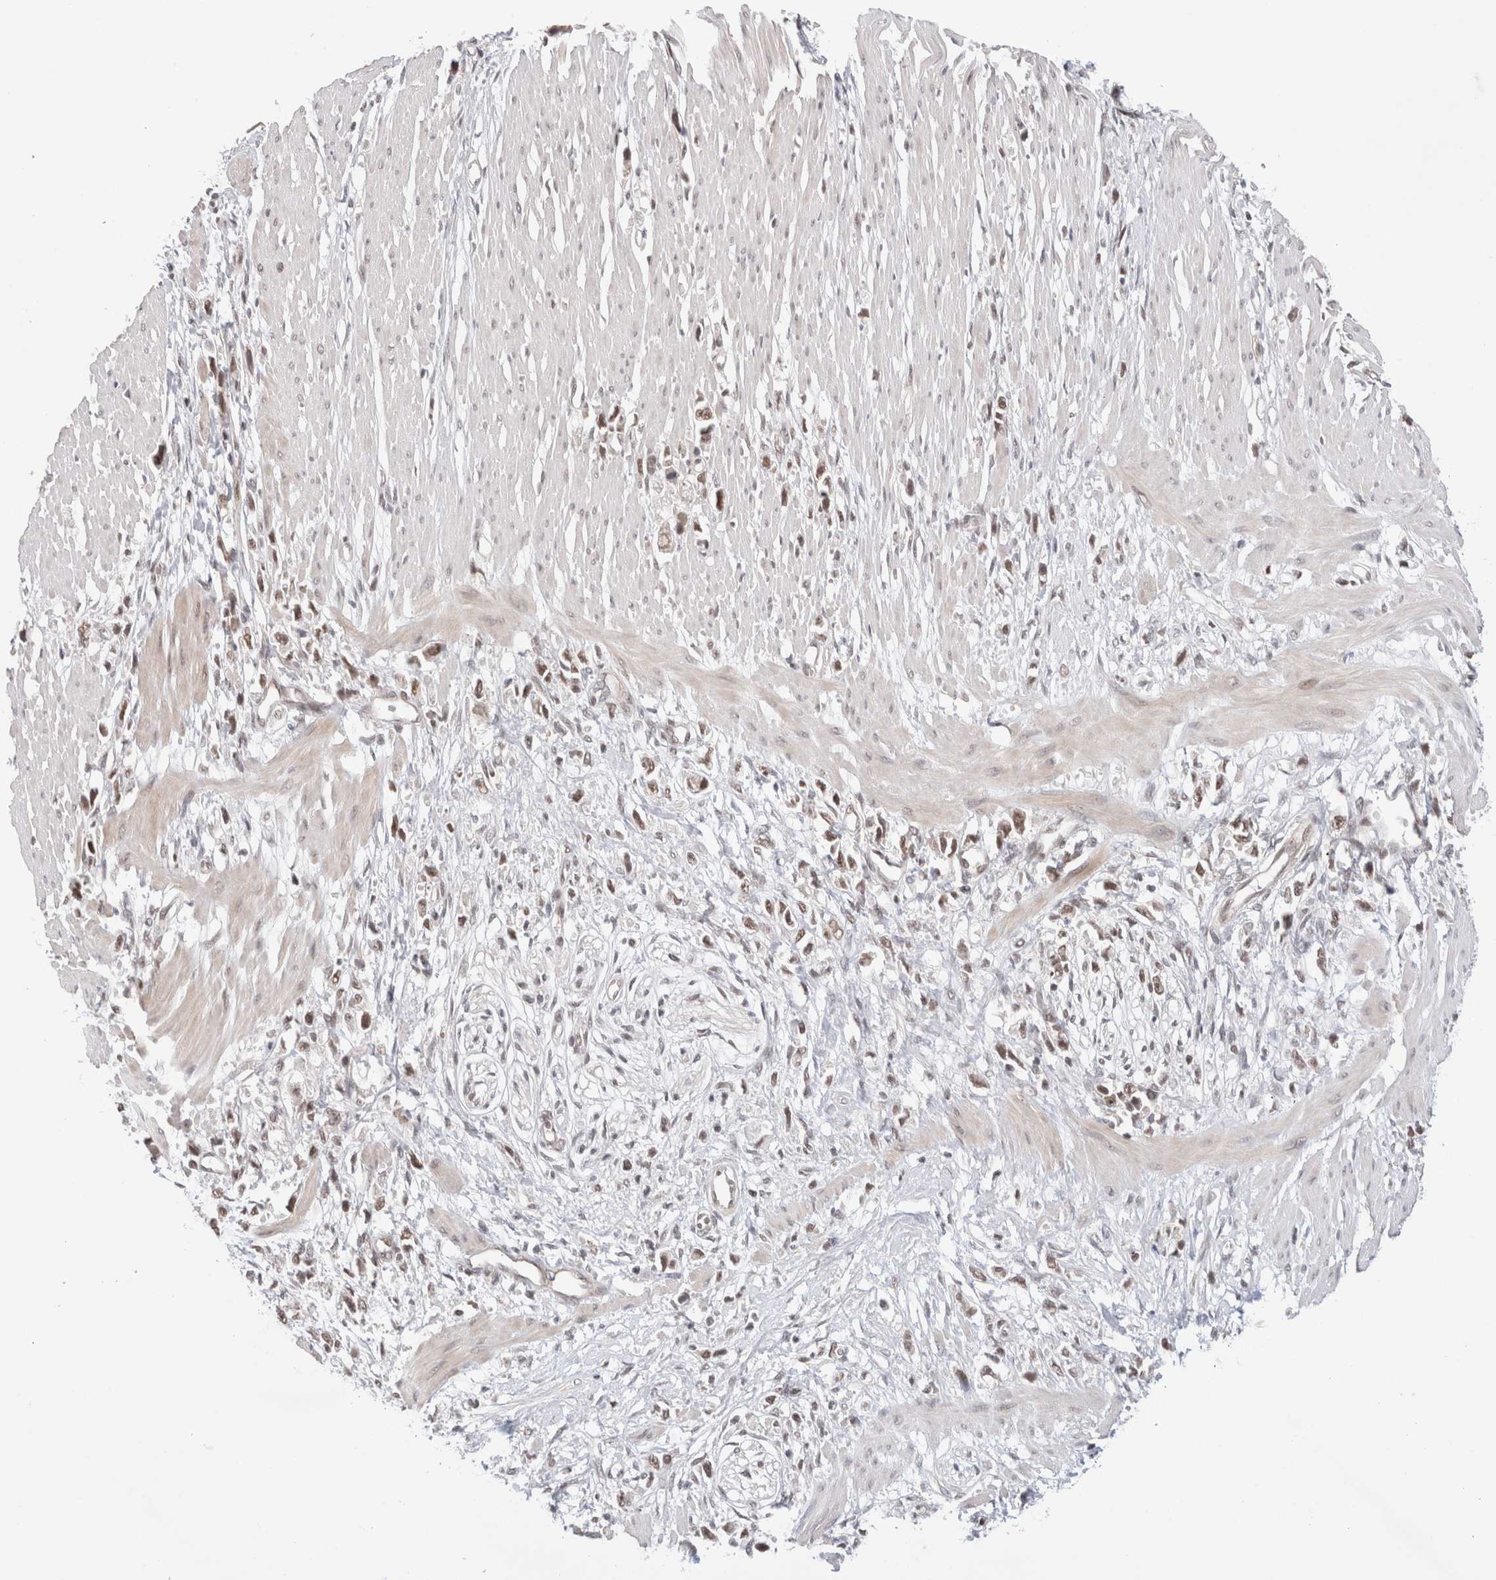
{"staining": {"intensity": "moderate", "quantity": ">75%", "location": "nuclear"}, "tissue": "stomach cancer", "cell_type": "Tumor cells", "image_type": "cancer", "snomed": [{"axis": "morphology", "description": "Adenocarcinoma, NOS"}, {"axis": "topography", "description": "Stomach"}], "caption": "DAB immunohistochemical staining of human adenocarcinoma (stomach) displays moderate nuclear protein staining in about >75% of tumor cells.", "gene": "GATAD2A", "patient": {"sex": "female", "age": 59}}